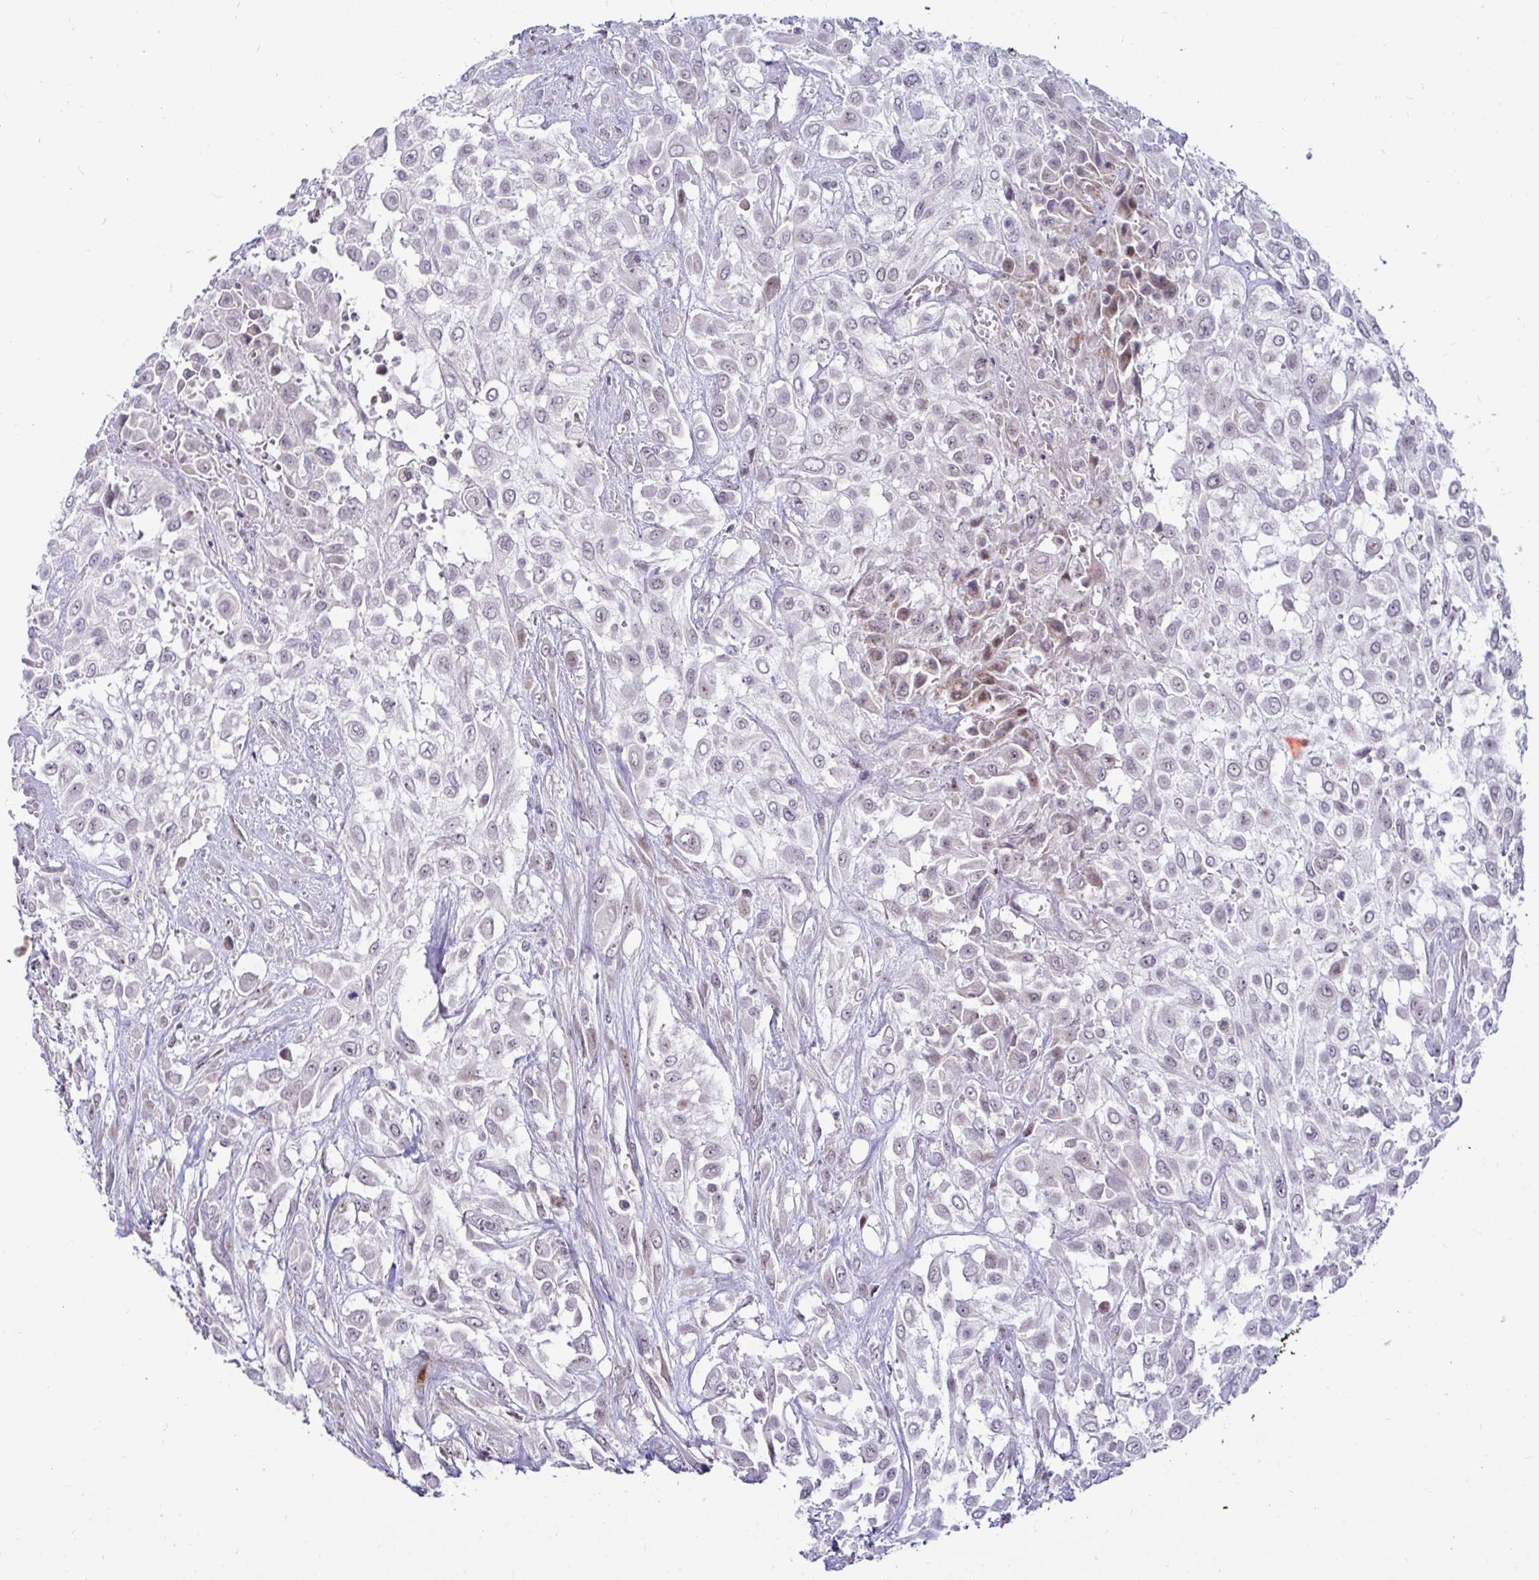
{"staining": {"intensity": "negative", "quantity": "none", "location": "none"}, "tissue": "urothelial cancer", "cell_type": "Tumor cells", "image_type": "cancer", "snomed": [{"axis": "morphology", "description": "Urothelial carcinoma, High grade"}, {"axis": "topography", "description": "Urinary bladder"}], "caption": "A micrograph of urothelial carcinoma (high-grade) stained for a protein reveals no brown staining in tumor cells.", "gene": "DZIP1", "patient": {"sex": "male", "age": 57}}